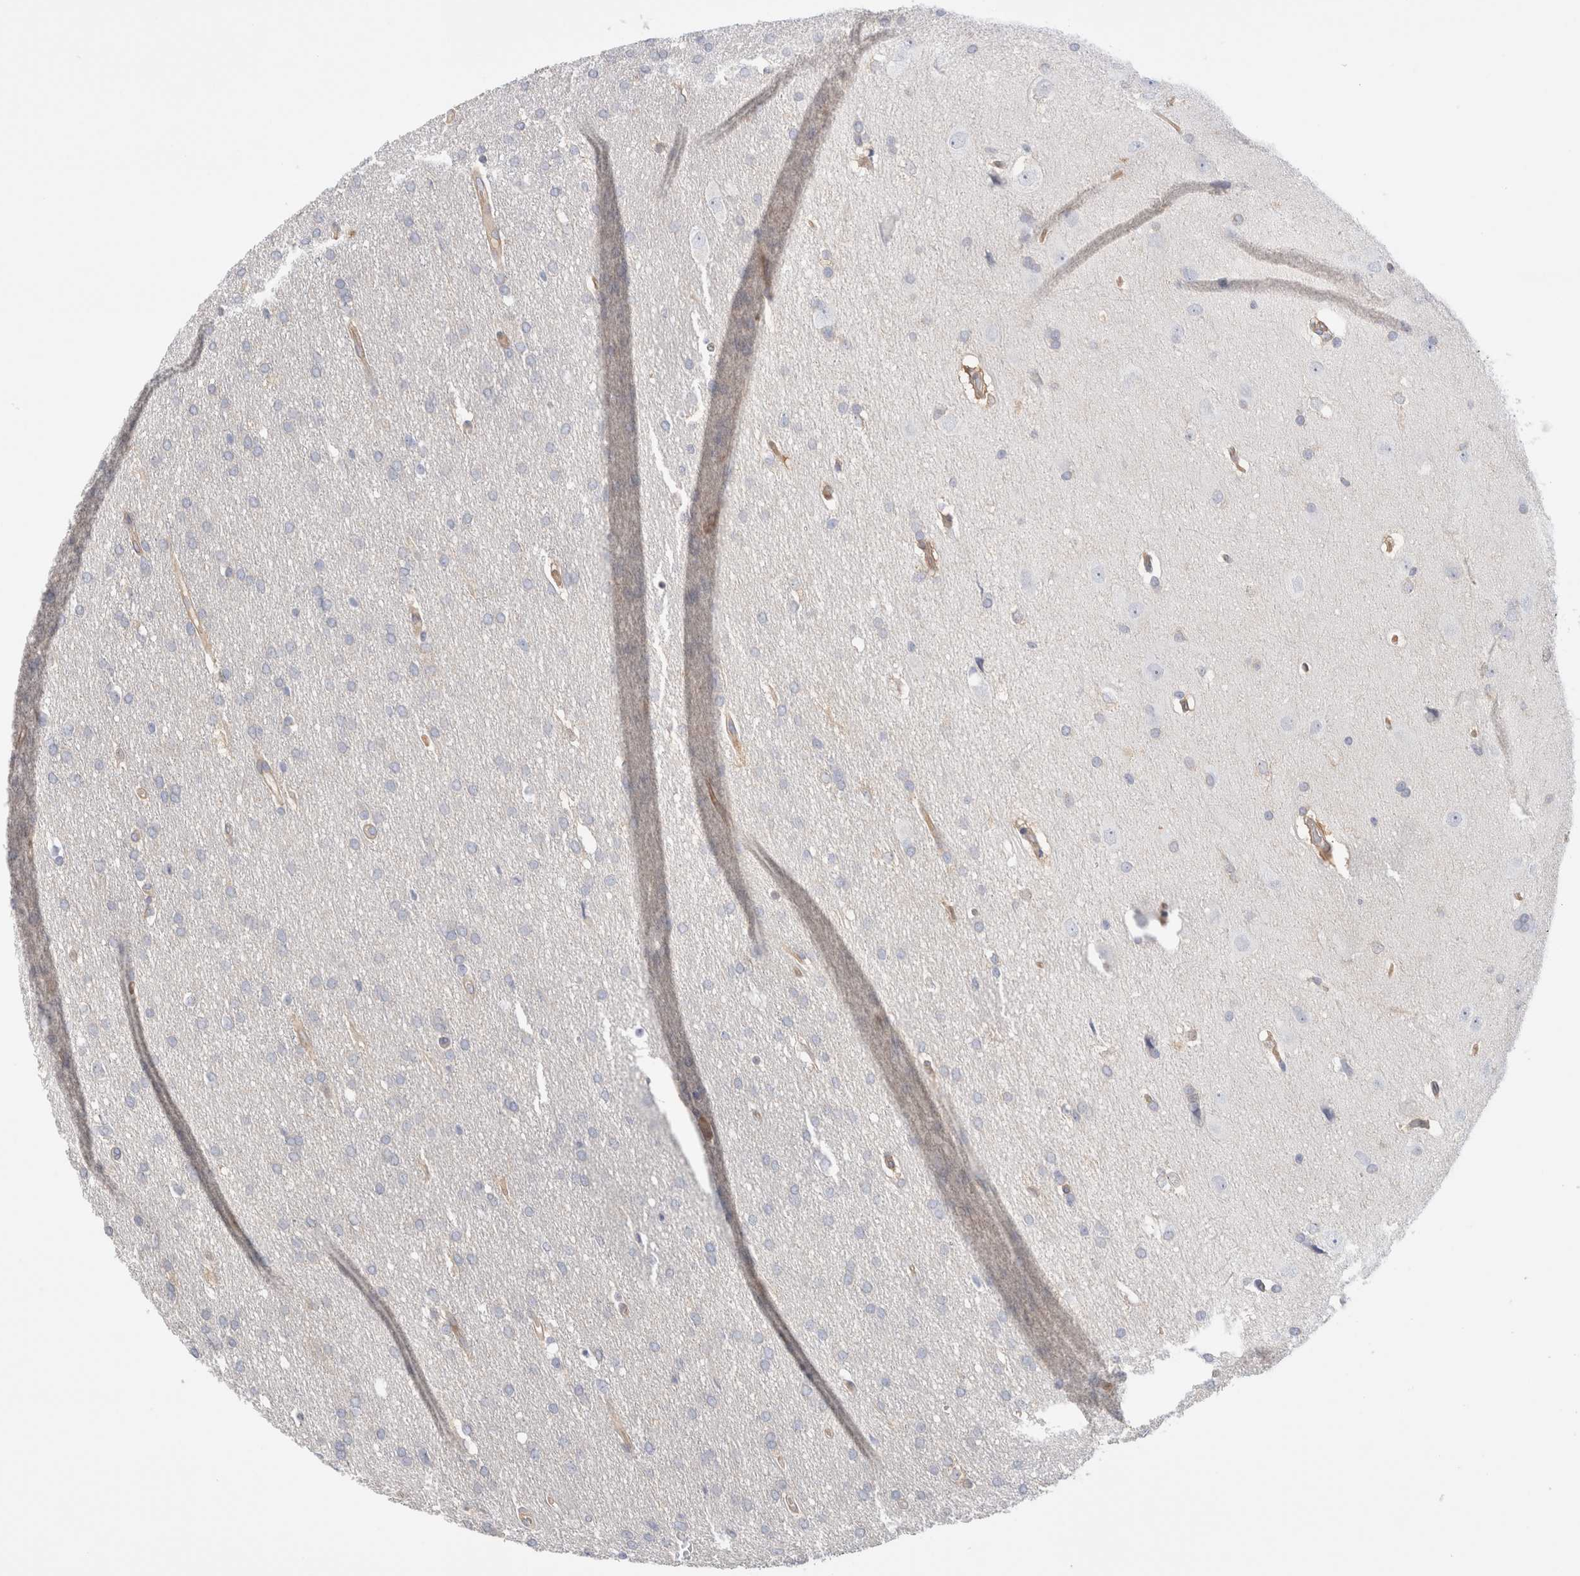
{"staining": {"intensity": "negative", "quantity": "none", "location": "none"}, "tissue": "glioma", "cell_type": "Tumor cells", "image_type": "cancer", "snomed": [{"axis": "morphology", "description": "Glioma, malignant, Low grade"}, {"axis": "topography", "description": "Brain"}], "caption": "Protein analysis of malignant glioma (low-grade) displays no significant staining in tumor cells.", "gene": "CAPN2", "patient": {"sex": "female", "age": 37}}